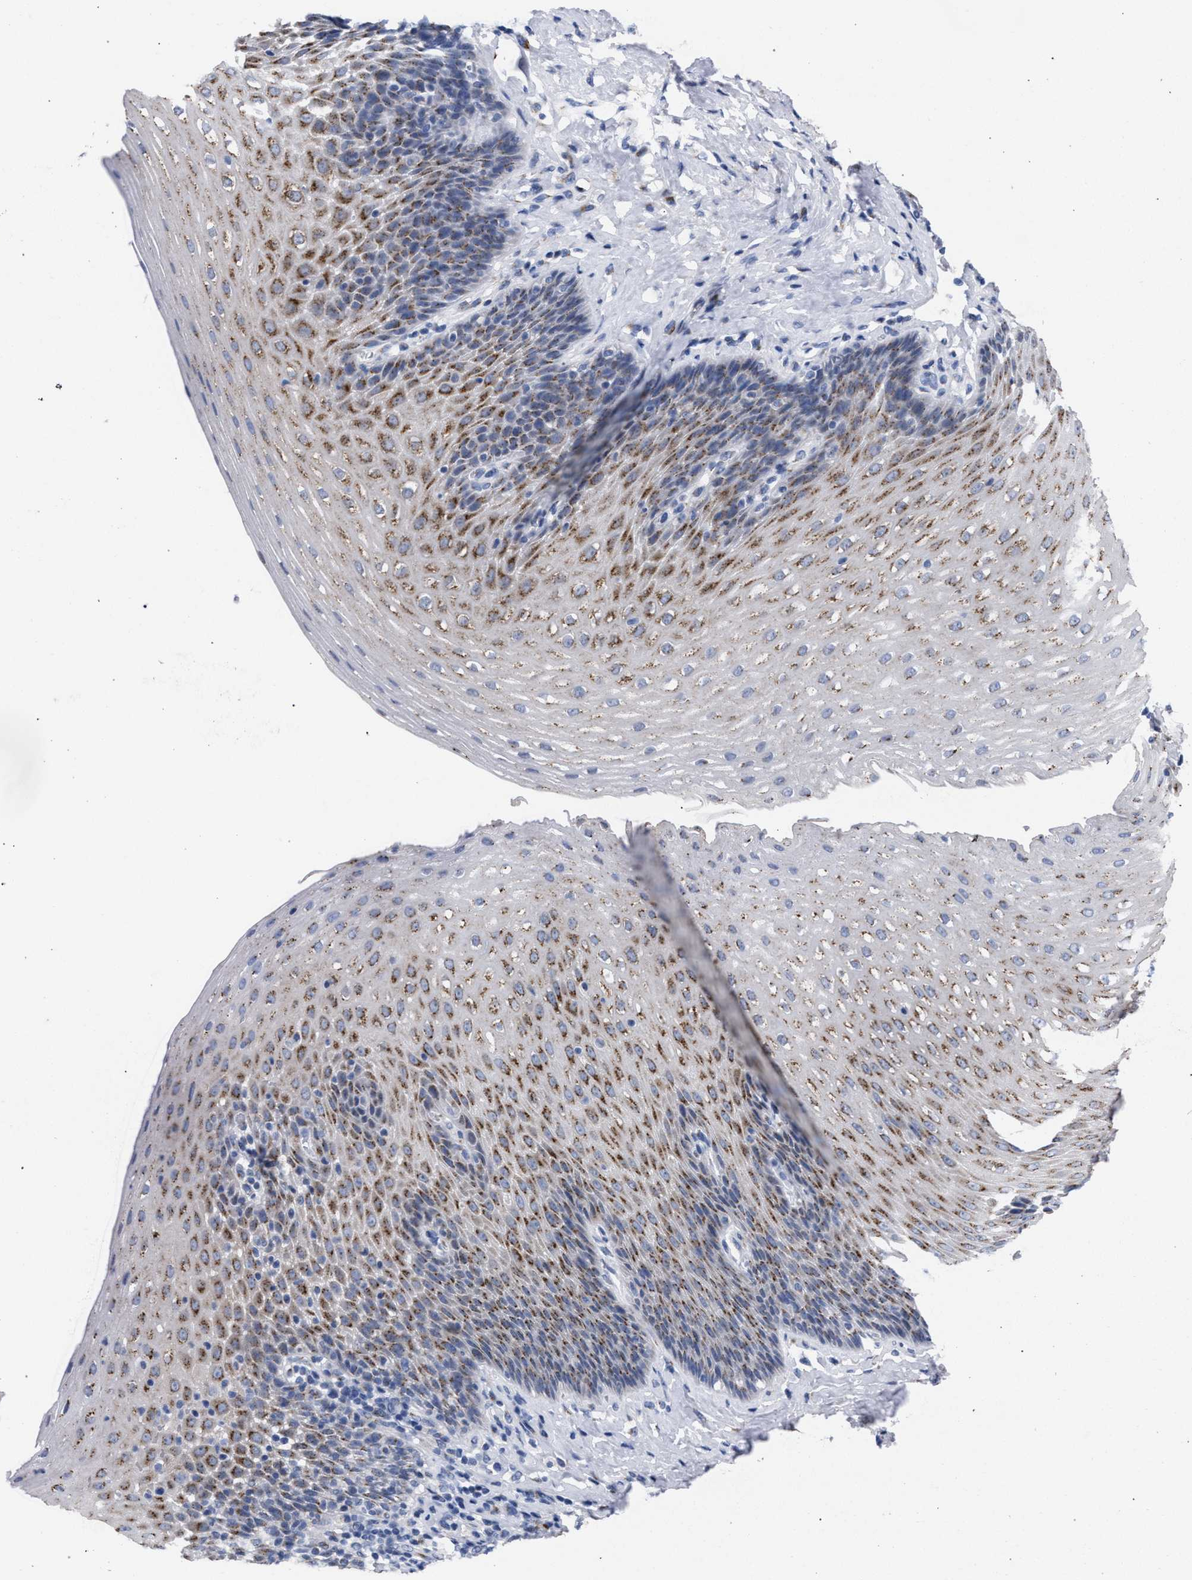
{"staining": {"intensity": "moderate", "quantity": ">75%", "location": "cytoplasmic/membranous"}, "tissue": "esophagus", "cell_type": "Squamous epithelial cells", "image_type": "normal", "snomed": [{"axis": "morphology", "description": "Normal tissue, NOS"}, {"axis": "topography", "description": "Esophagus"}], "caption": "Brown immunohistochemical staining in normal human esophagus exhibits moderate cytoplasmic/membranous staining in about >75% of squamous epithelial cells. (Brightfield microscopy of DAB IHC at high magnification).", "gene": "GOLGA2", "patient": {"sex": "female", "age": 61}}